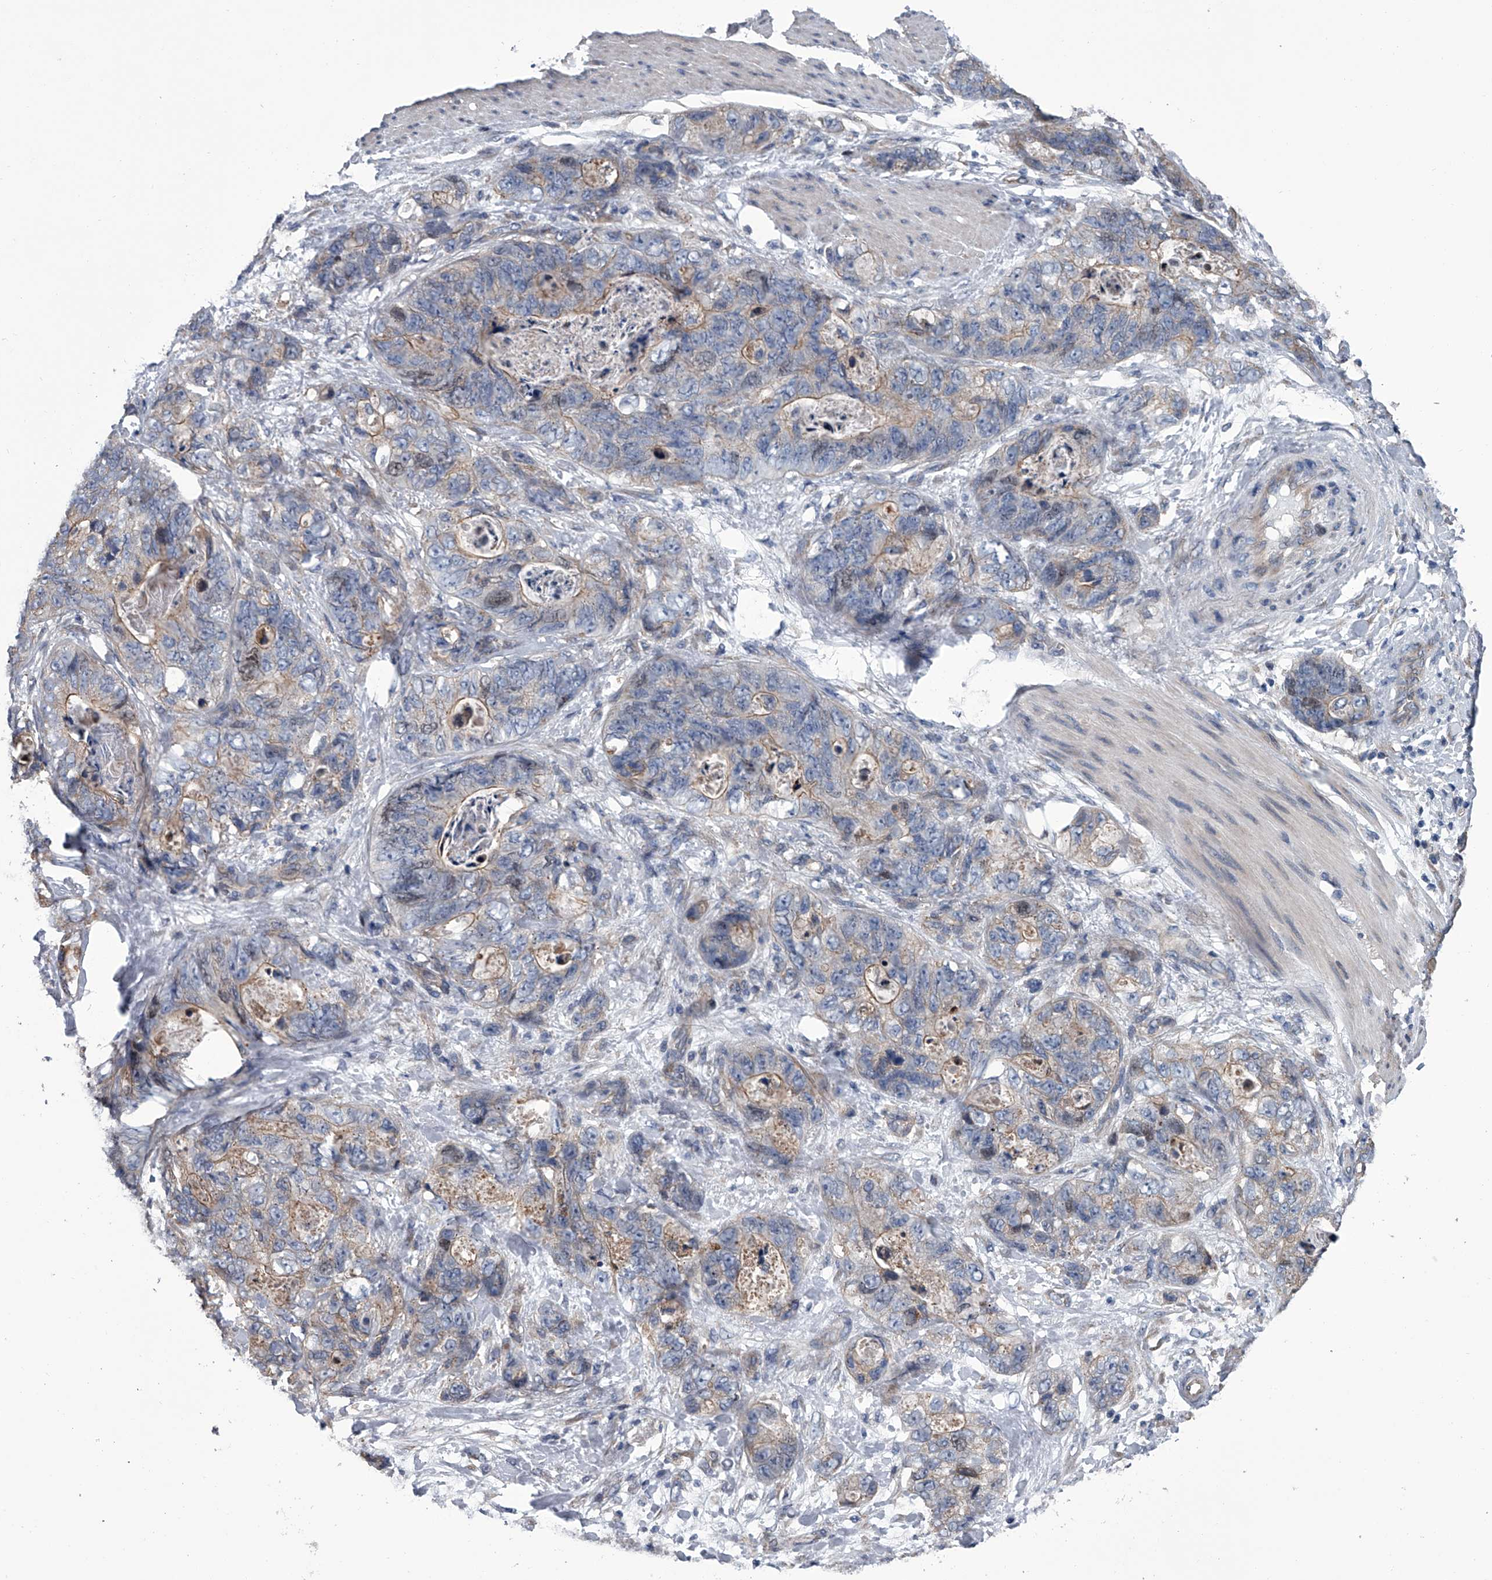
{"staining": {"intensity": "weak", "quantity": "25%-75%", "location": "cytoplasmic/membranous"}, "tissue": "stomach cancer", "cell_type": "Tumor cells", "image_type": "cancer", "snomed": [{"axis": "morphology", "description": "Normal tissue, NOS"}, {"axis": "morphology", "description": "Adenocarcinoma, NOS"}, {"axis": "topography", "description": "Stomach"}], "caption": "Immunohistochemistry micrograph of stomach cancer stained for a protein (brown), which displays low levels of weak cytoplasmic/membranous expression in about 25%-75% of tumor cells.", "gene": "ABCG1", "patient": {"sex": "female", "age": 89}}